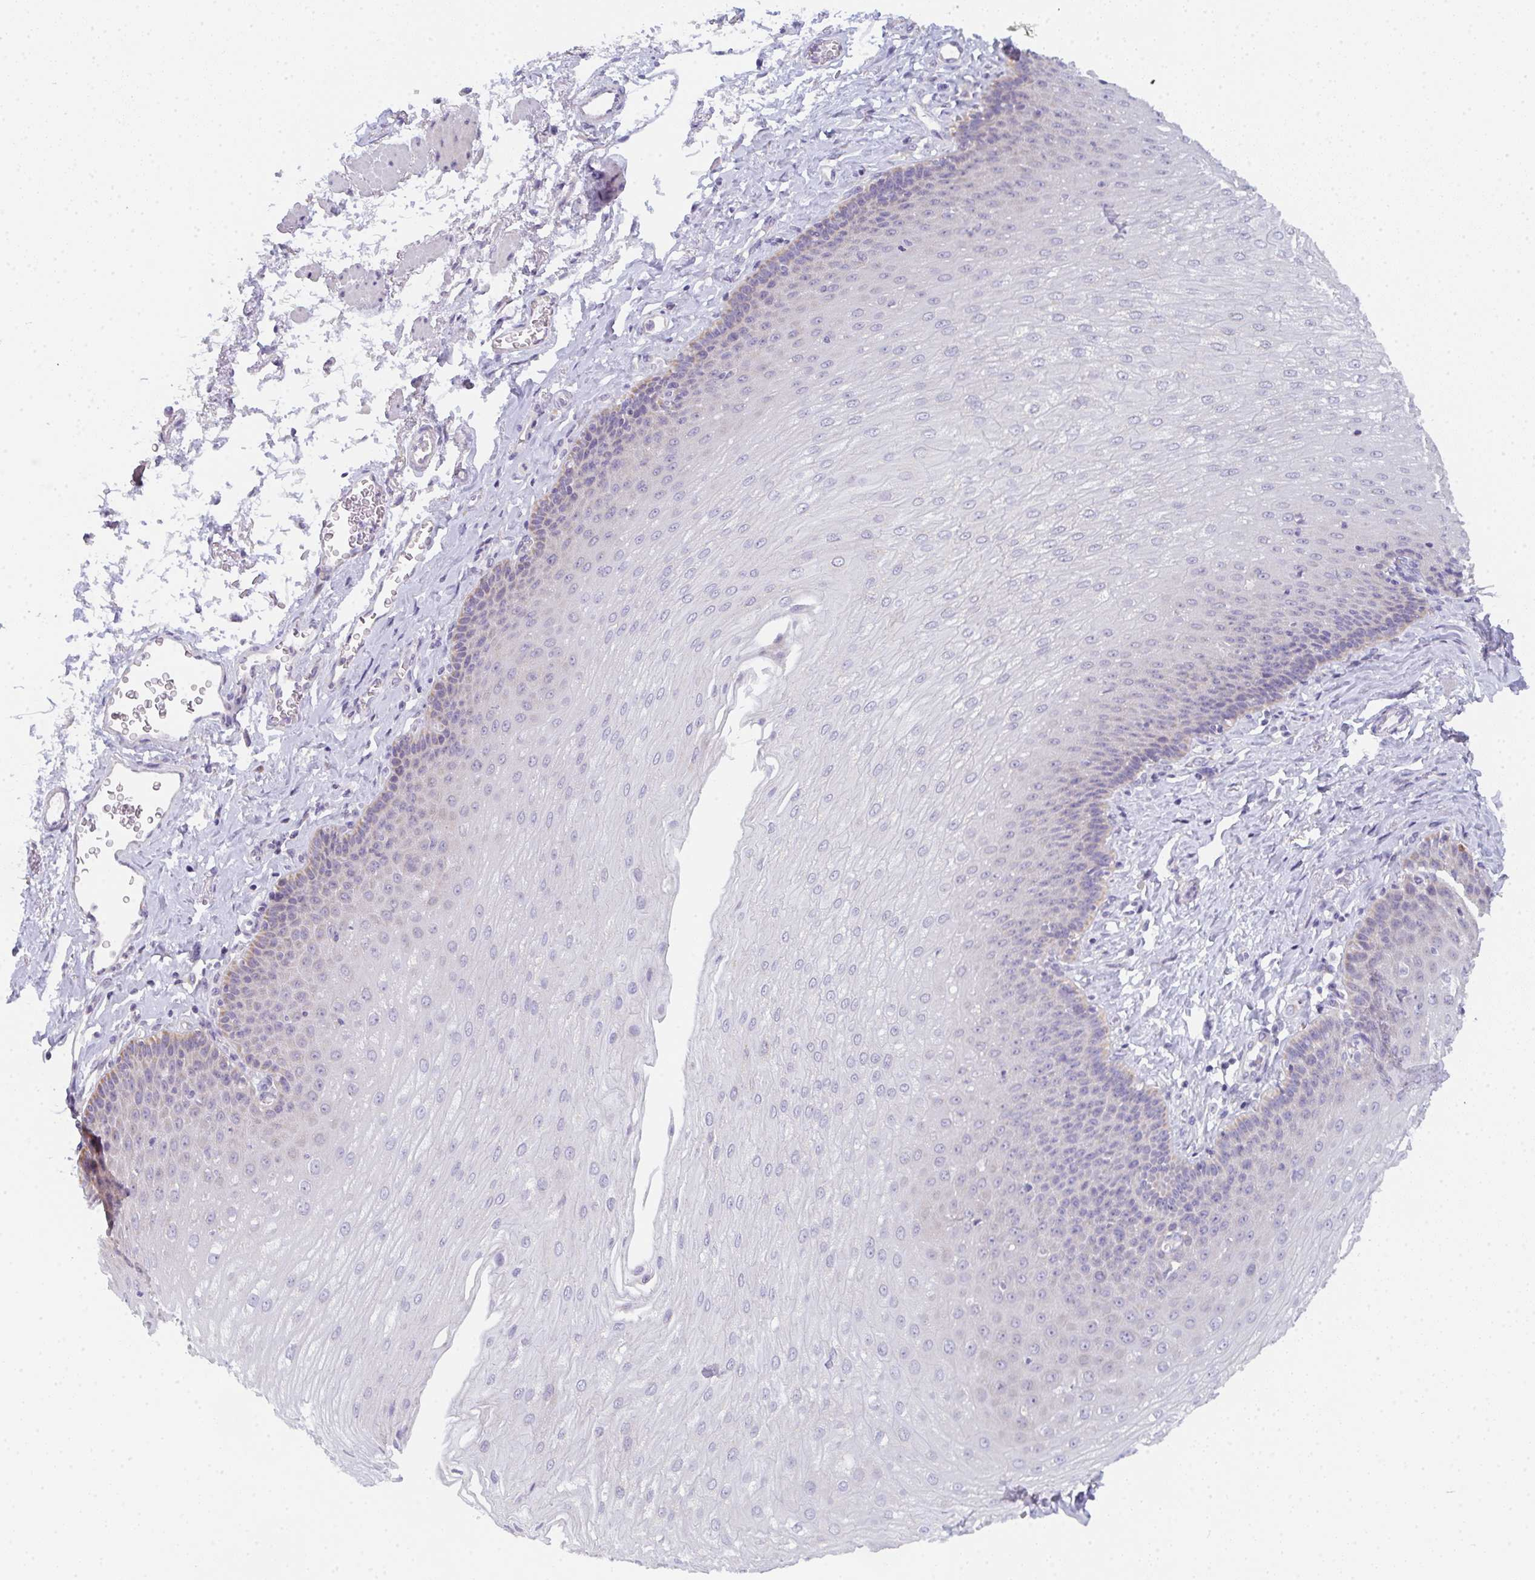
{"staining": {"intensity": "weak", "quantity": "<25%", "location": "cytoplasmic/membranous"}, "tissue": "esophagus", "cell_type": "Squamous epithelial cells", "image_type": "normal", "snomed": [{"axis": "morphology", "description": "Normal tissue, NOS"}, {"axis": "topography", "description": "Esophagus"}], "caption": "Immunohistochemistry (IHC) image of normal esophagus stained for a protein (brown), which reveals no positivity in squamous epithelial cells. (IHC, brightfield microscopy, high magnification).", "gene": "CACNA1S", "patient": {"sex": "female", "age": 81}}